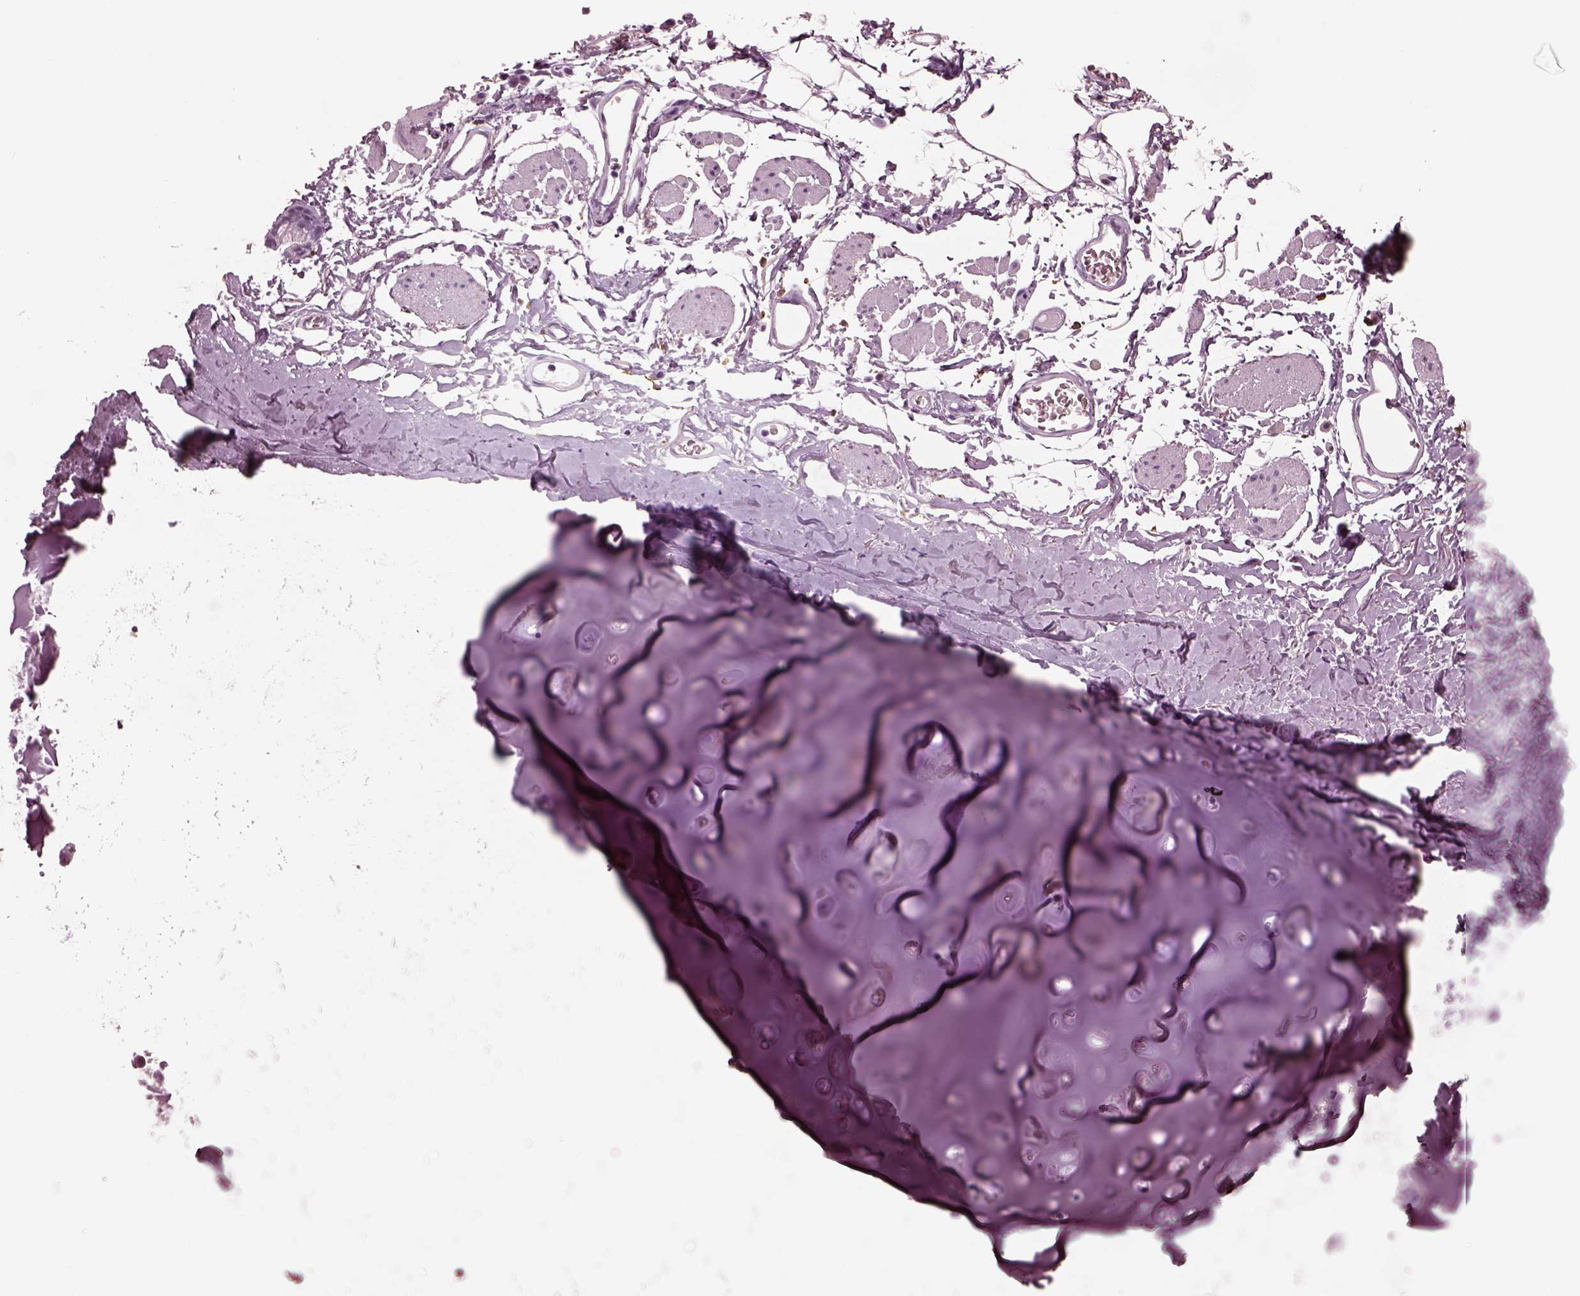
{"staining": {"intensity": "negative", "quantity": "none", "location": "none"}, "tissue": "adipose tissue", "cell_type": "Adipocytes", "image_type": "normal", "snomed": [{"axis": "morphology", "description": "Normal tissue, NOS"}, {"axis": "topography", "description": "Cartilage tissue"}, {"axis": "topography", "description": "Bronchus"}], "caption": "A histopathology image of human adipose tissue is negative for staining in adipocytes.", "gene": "CGA", "patient": {"sex": "female", "age": 79}}